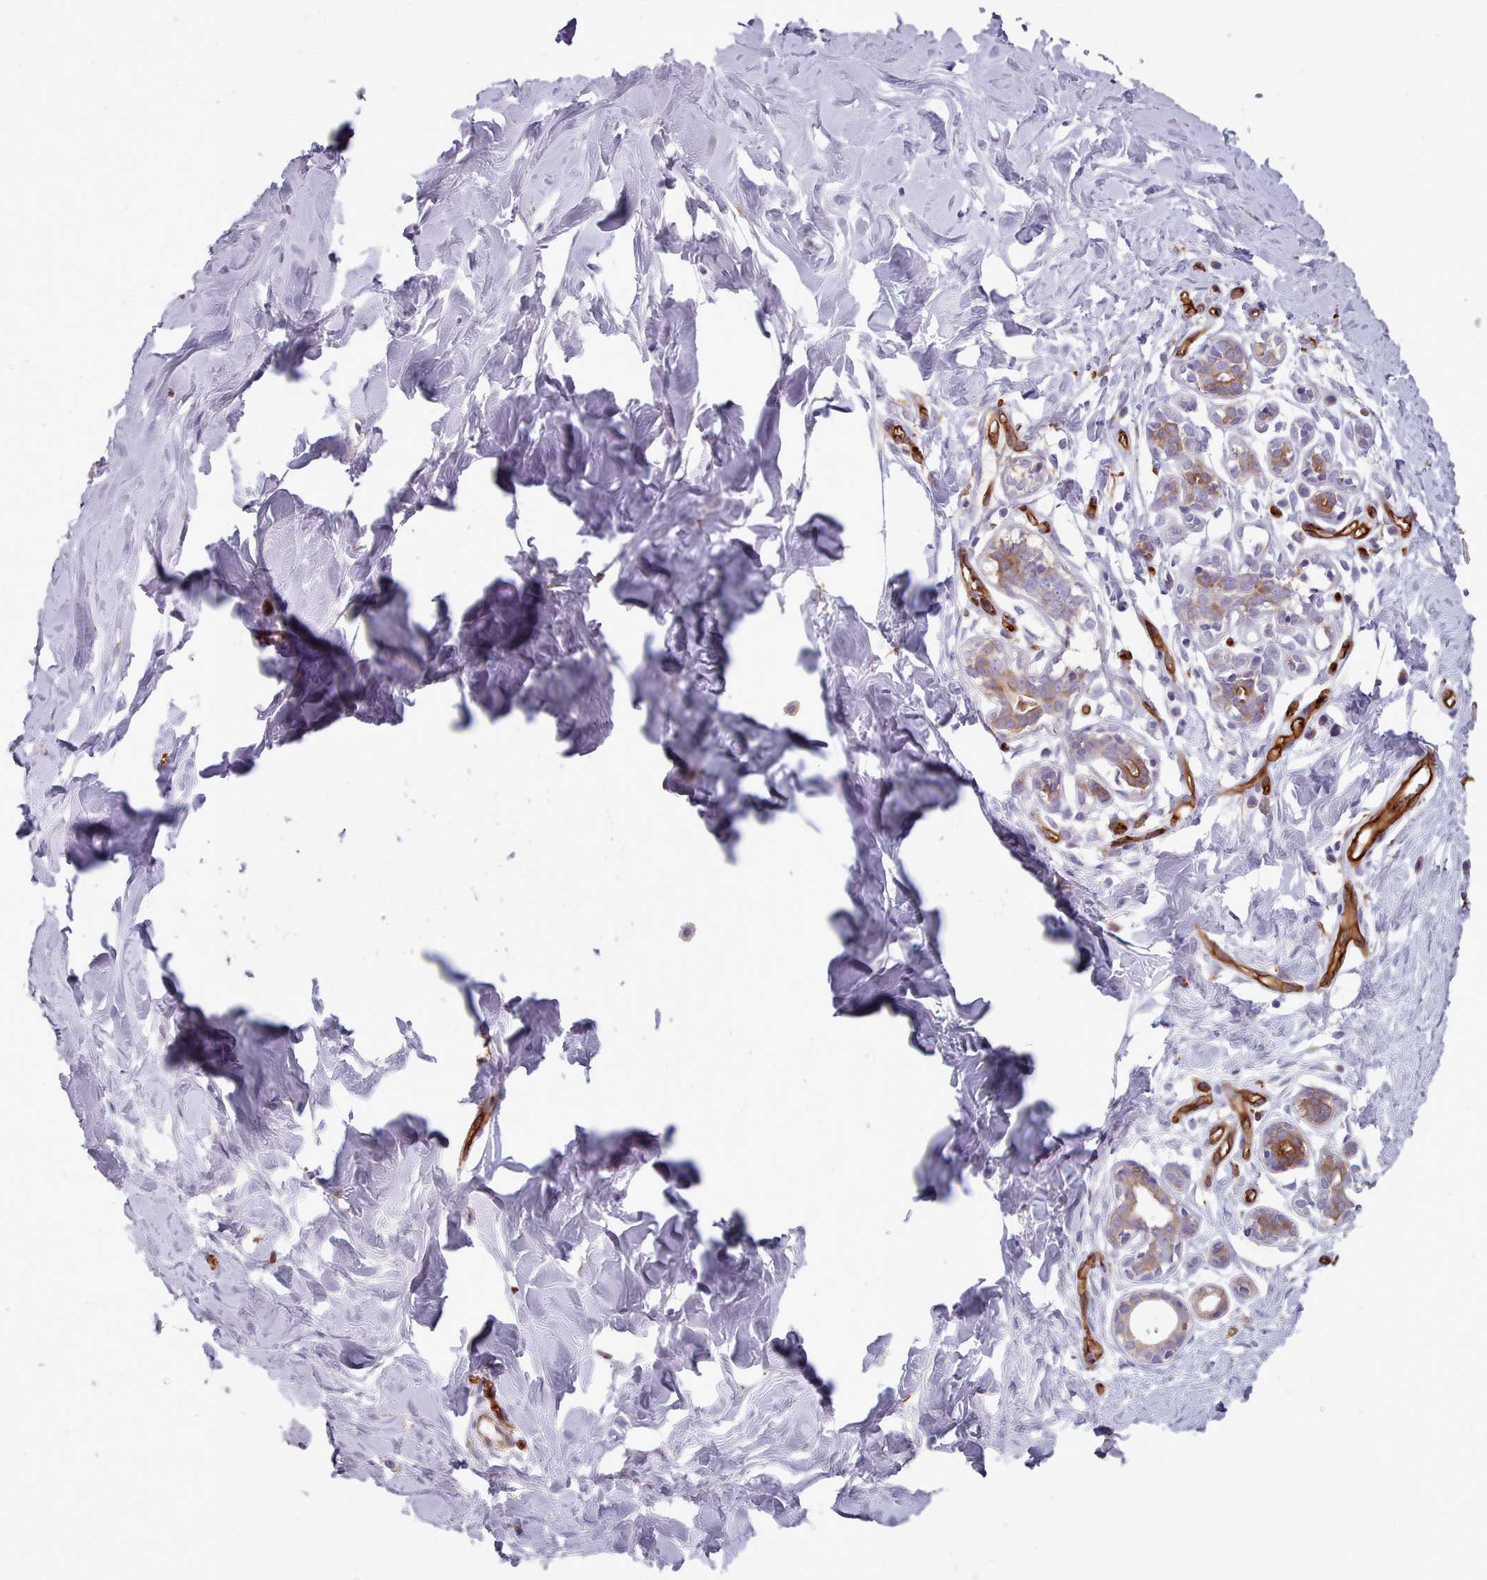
{"staining": {"intensity": "negative", "quantity": "none", "location": "none"}, "tissue": "breast", "cell_type": "Adipocytes", "image_type": "normal", "snomed": [{"axis": "morphology", "description": "Normal tissue, NOS"}, {"axis": "topography", "description": "Breast"}], "caption": "There is no significant expression in adipocytes of breast. Brightfield microscopy of IHC stained with DAB (brown) and hematoxylin (blue), captured at high magnification.", "gene": "CD300LF", "patient": {"sex": "female", "age": 27}}